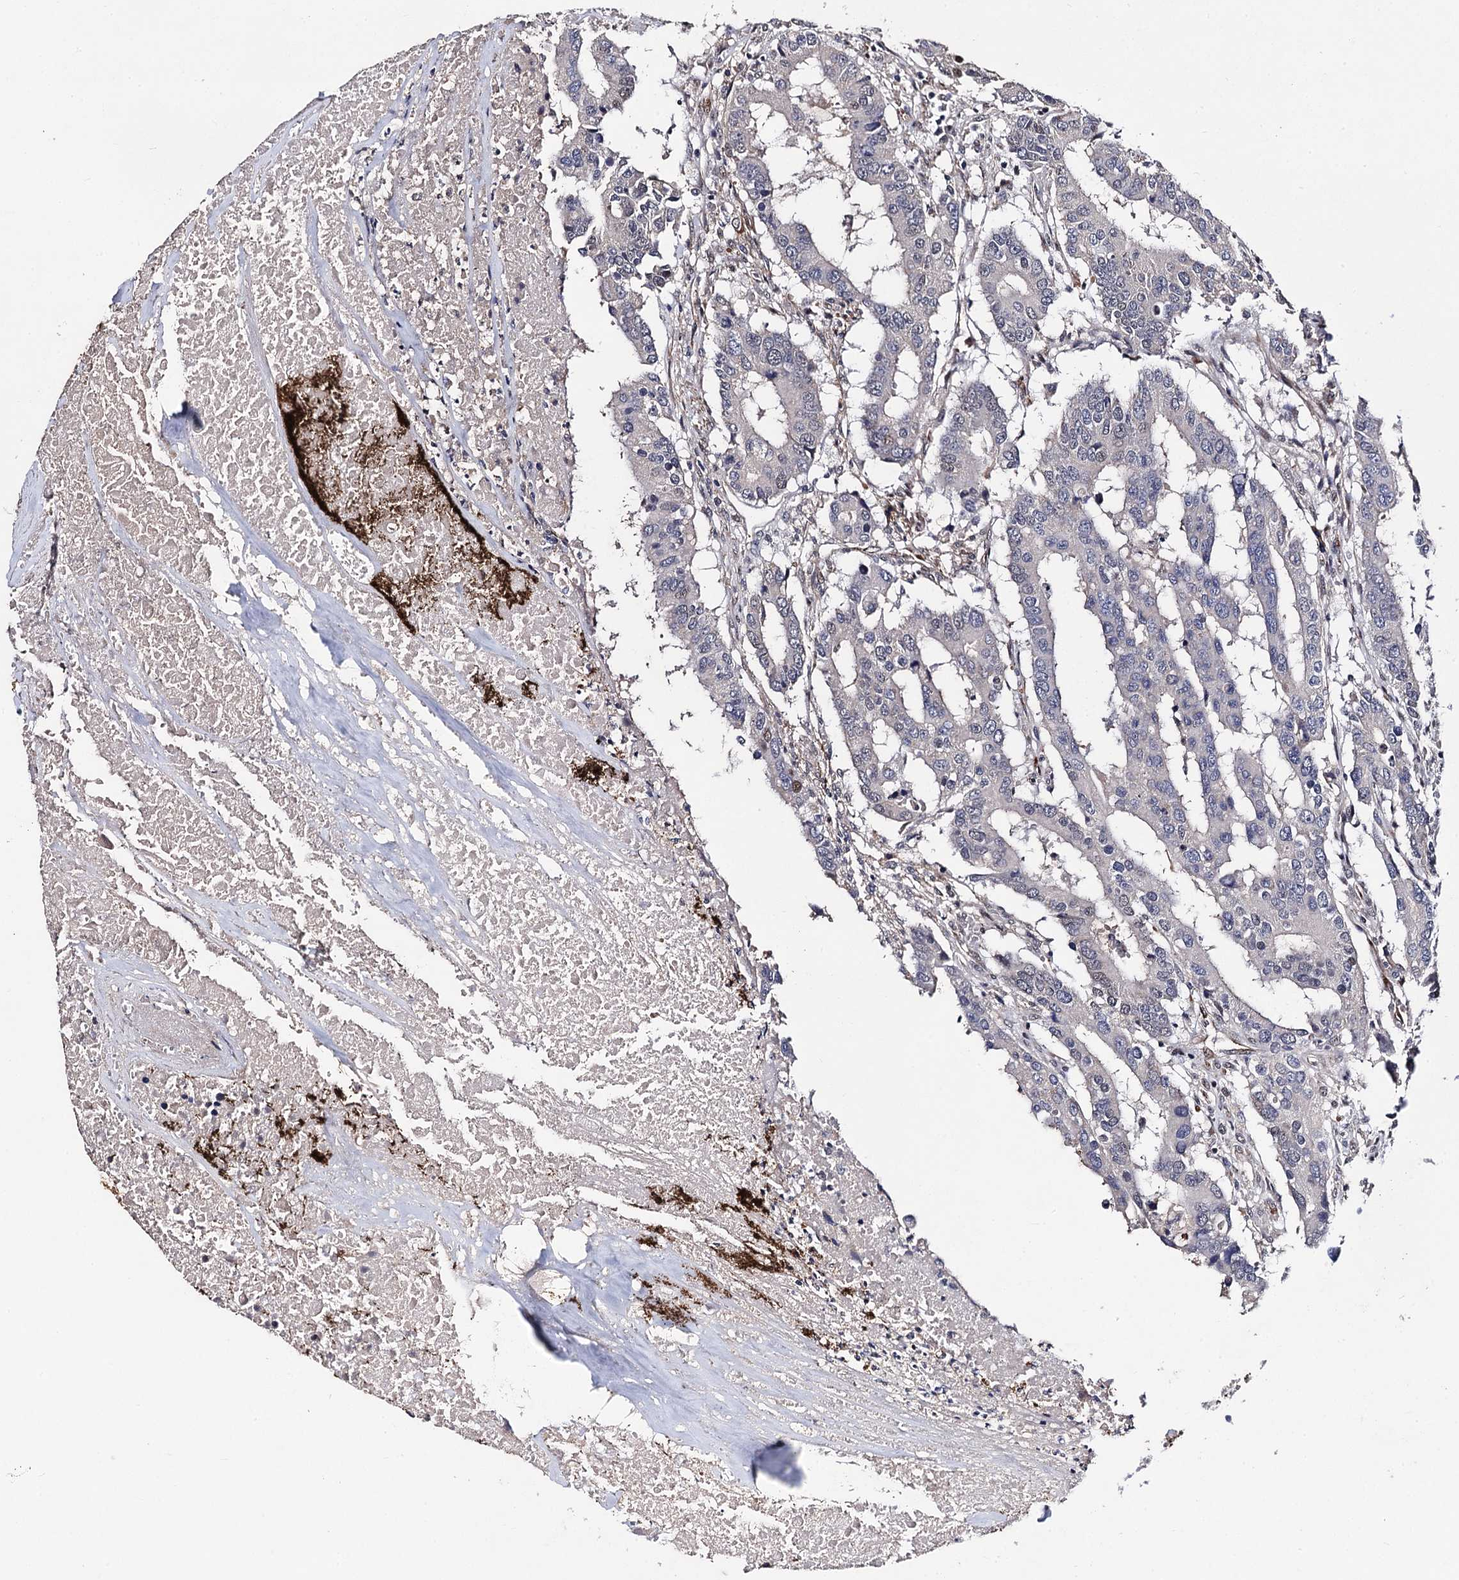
{"staining": {"intensity": "weak", "quantity": "<25%", "location": "nuclear"}, "tissue": "colorectal cancer", "cell_type": "Tumor cells", "image_type": "cancer", "snomed": [{"axis": "morphology", "description": "Adenocarcinoma, NOS"}, {"axis": "topography", "description": "Colon"}], "caption": "Tumor cells show no significant protein positivity in colorectal adenocarcinoma.", "gene": "PPTC7", "patient": {"sex": "male", "age": 77}}